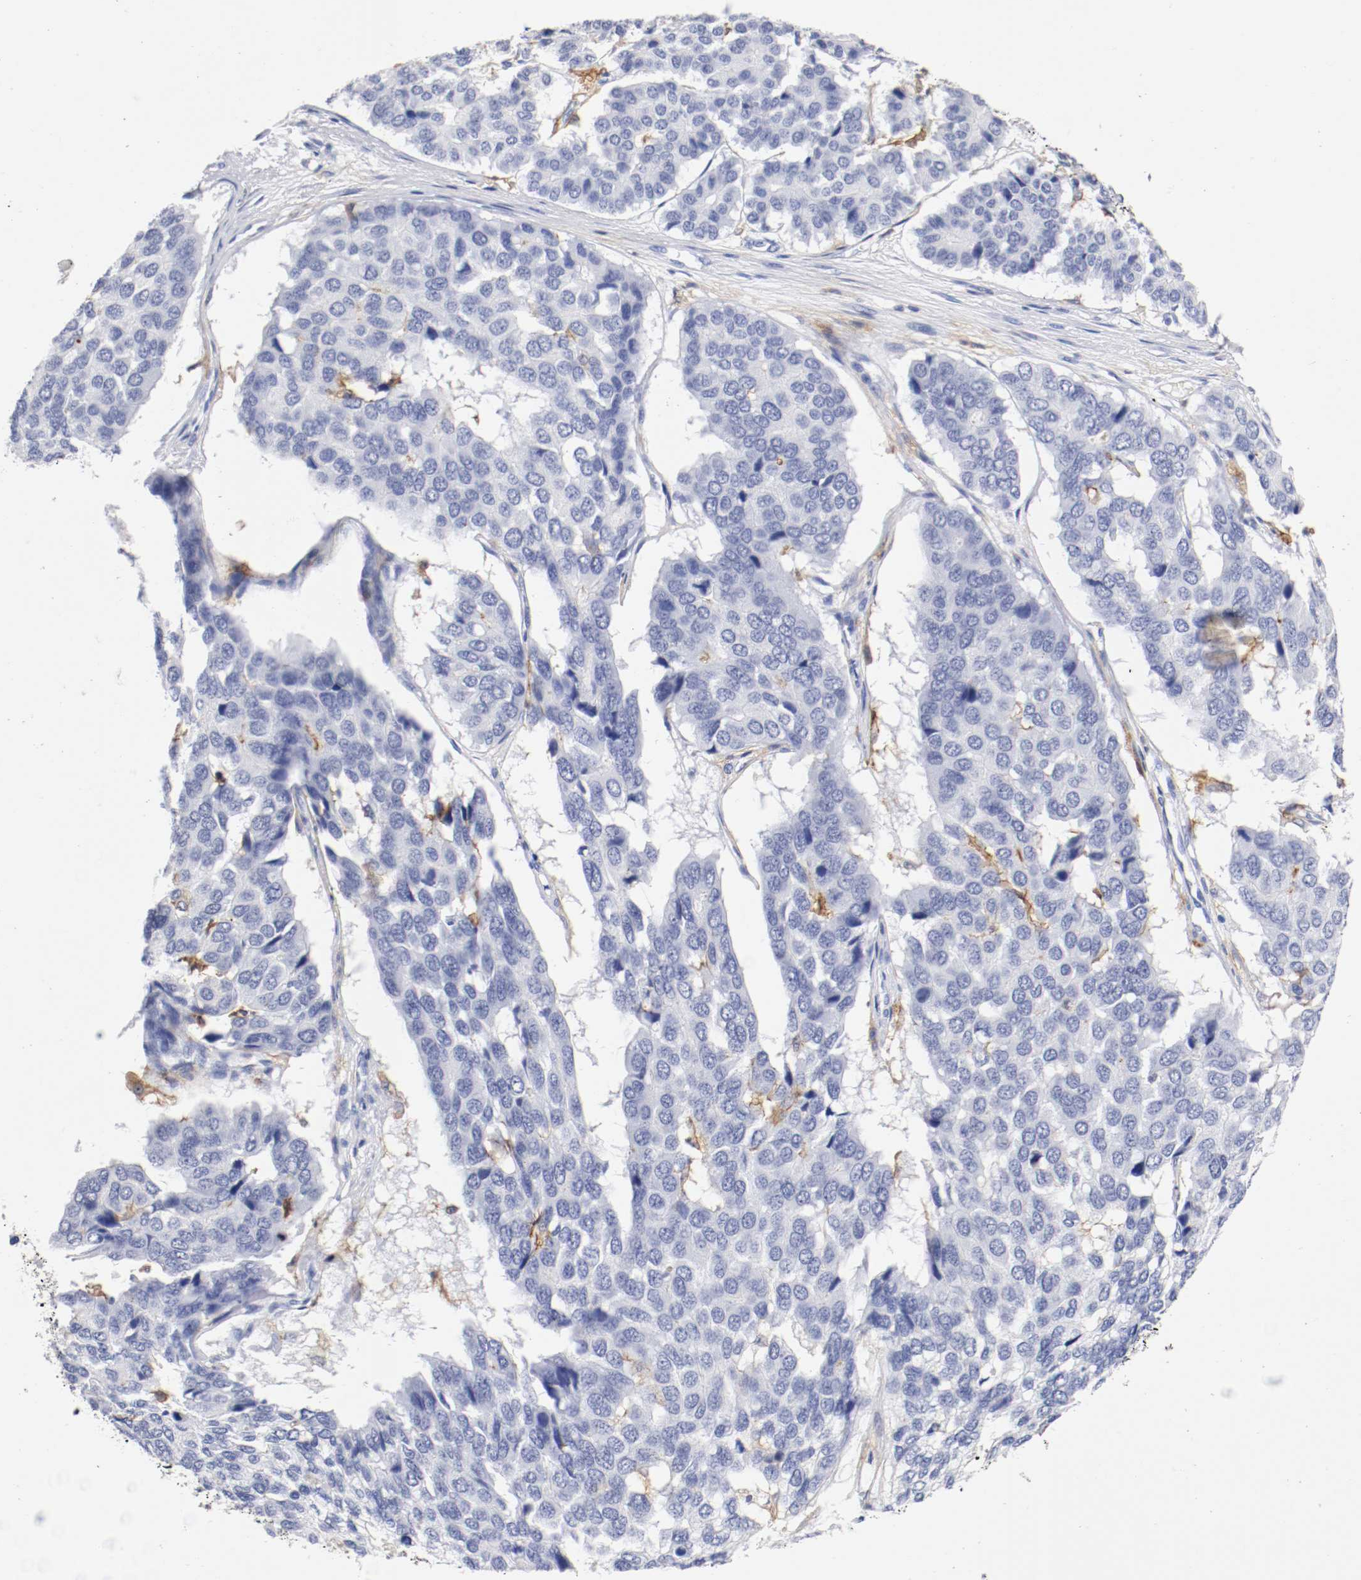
{"staining": {"intensity": "negative", "quantity": "none", "location": "none"}, "tissue": "pancreatic cancer", "cell_type": "Tumor cells", "image_type": "cancer", "snomed": [{"axis": "morphology", "description": "Adenocarcinoma, NOS"}, {"axis": "topography", "description": "Pancreas"}], "caption": "This is an immunohistochemistry photomicrograph of pancreatic cancer. There is no expression in tumor cells.", "gene": "ITGAX", "patient": {"sex": "male", "age": 50}}